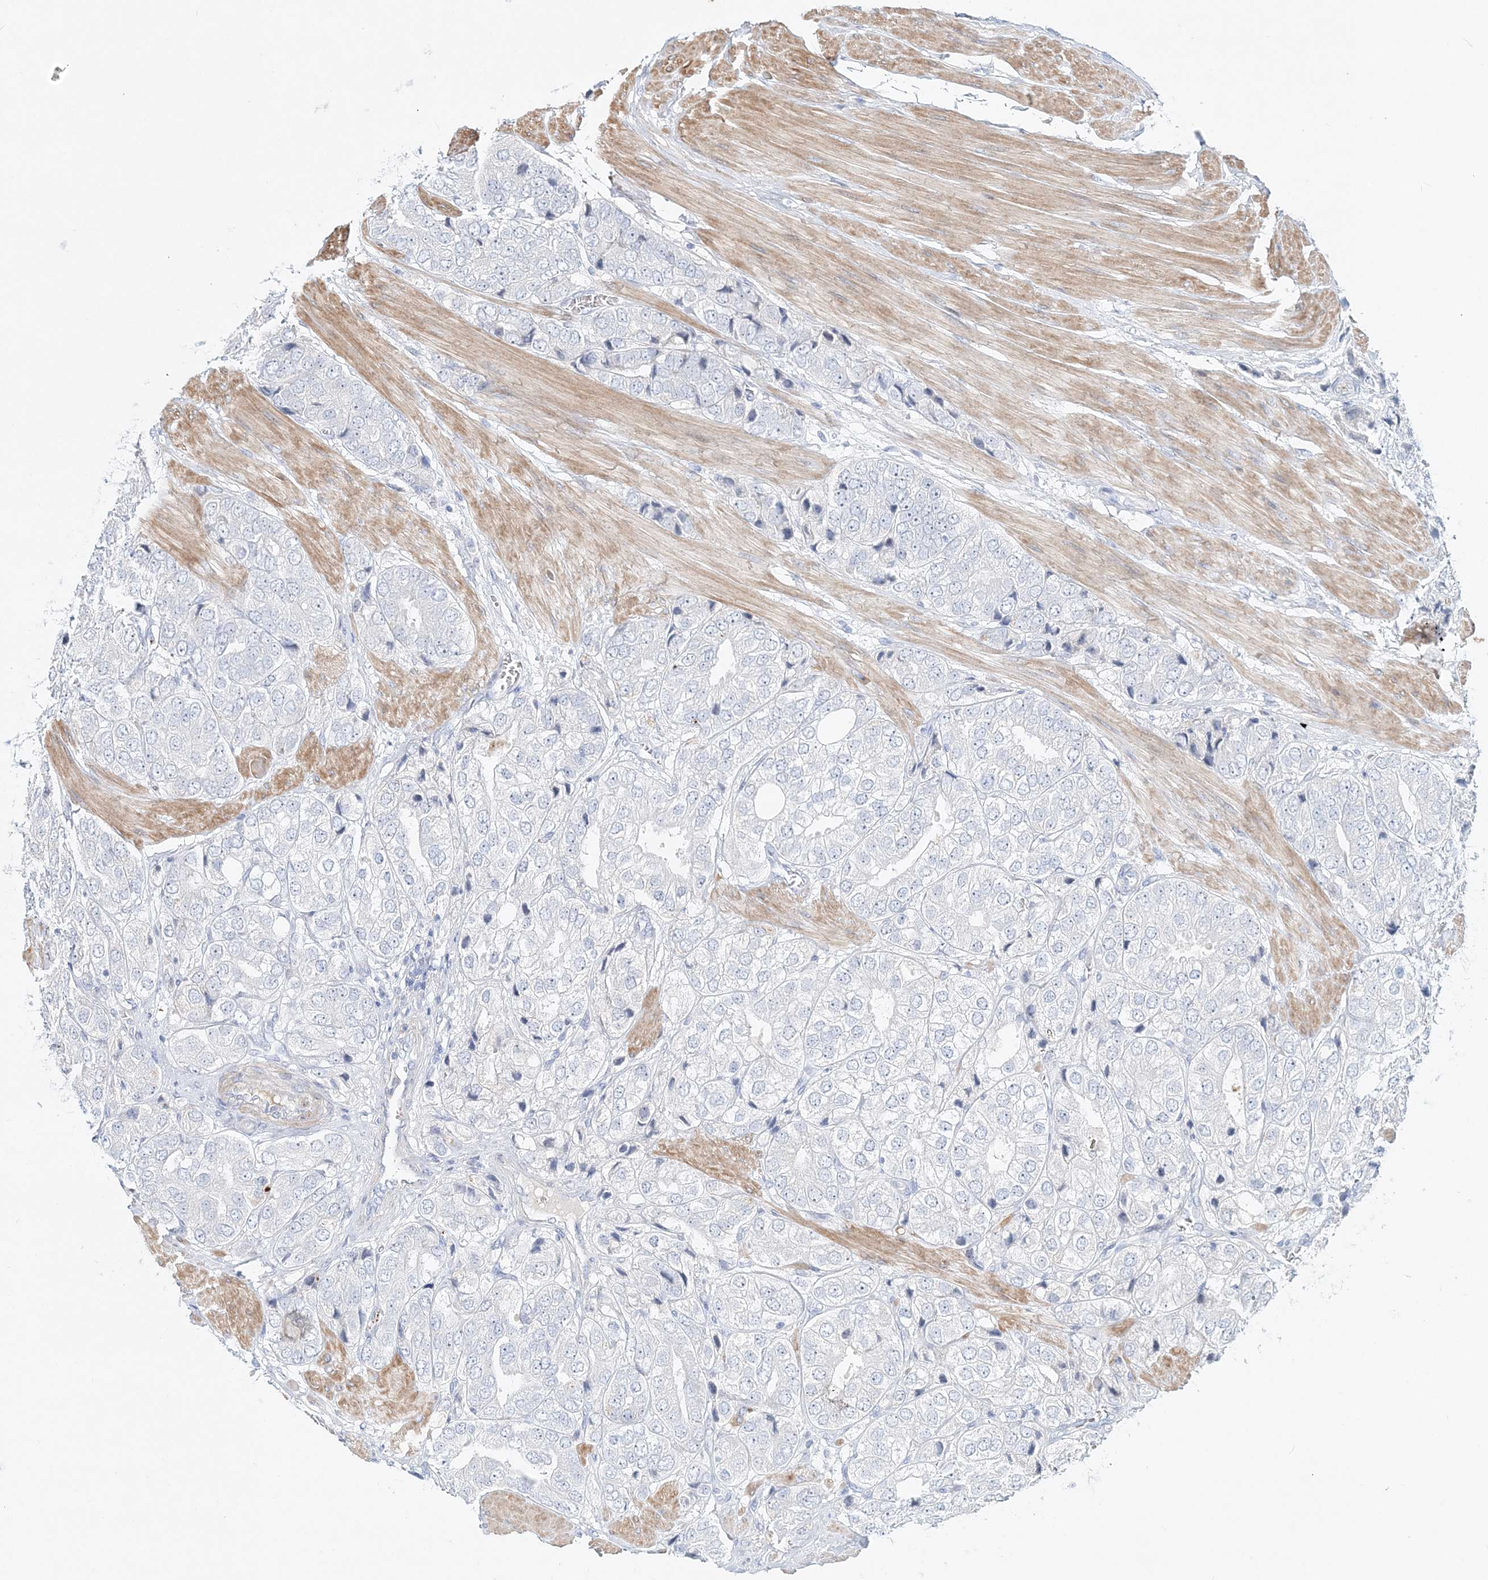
{"staining": {"intensity": "negative", "quantity": "none", "location": "none"}, "tissue": "prostate cancer", "cell_type": "Tumor cells", "image_type": "cancer", "snomed": [{"axis": "morphology", "description": "Adenocarcinoma, High grade"}, {"axis": "topography", "description": "Prostate"}], "caption": "A histopathology image of prostate cancer stained for a protein demonstrates no brown staining in tumor cells. Brightfield microscopy of IHC stained with DAB (3,3'-diaminobenzidine) (brown) and hematoxylin (blue), captured at high magnification.", "gene": "DNAH5", "patient": {"sex": "male", "age": 50}}